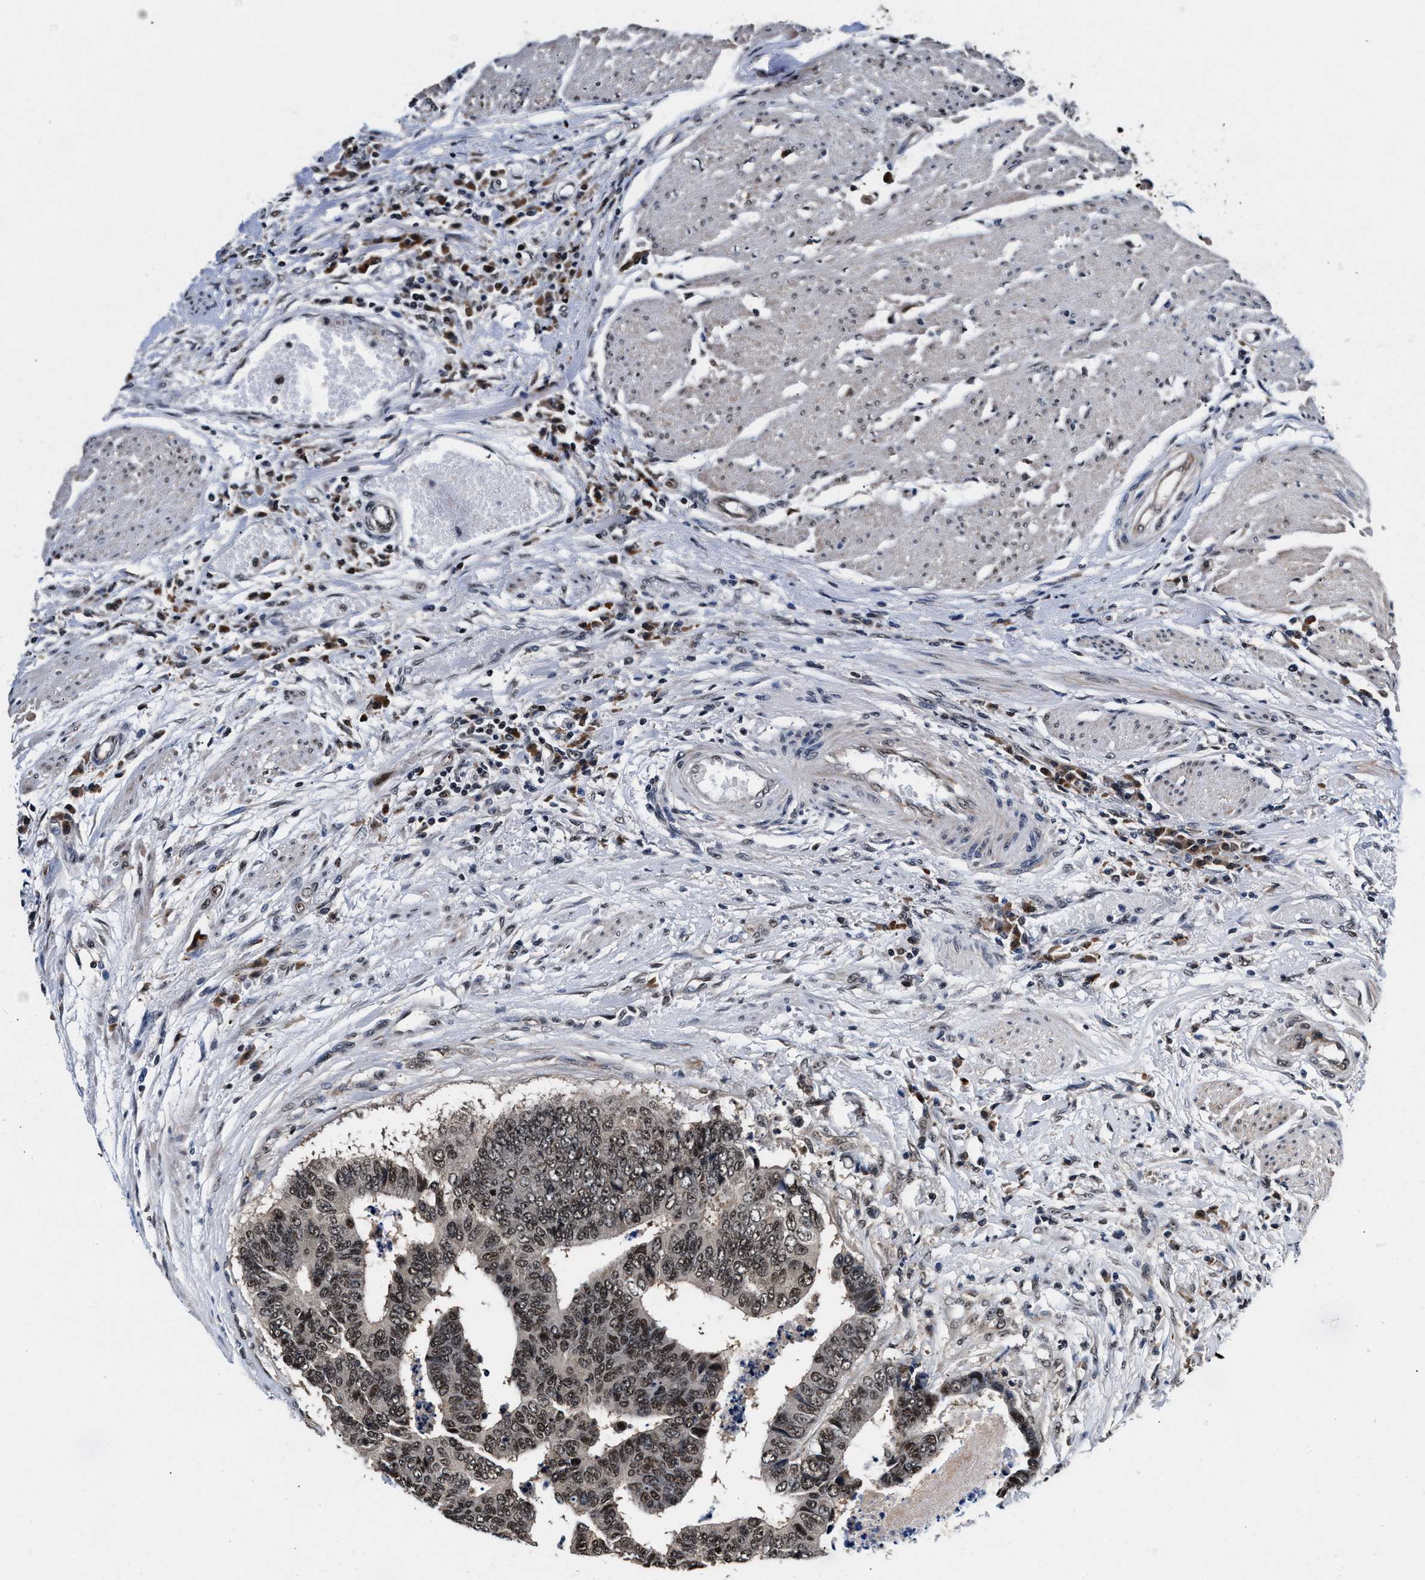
{"staining": {"intensity": "moderate", "quantity": ">75%", "location": "nuclear"}, "tissue": "colorectal cancer", "cell_type": "Tumor cells", "image_type": "cancer", "snomed": [{"axis": "morphology", "description": "Adenocarcinoma, NOS"}, {"axis": "topography", "description": "Rectum"}], "caption": "Protein staining exhibits moderate nuclear positivity in about >75% of tumor cells in colorectal adenocarcinoma. (DAB (3,3'-diaminobenzidine) IHC with brightfield microscopy, high magnification).", "gene": "USP16", "patient": {"sex": "male", "age": 84}}